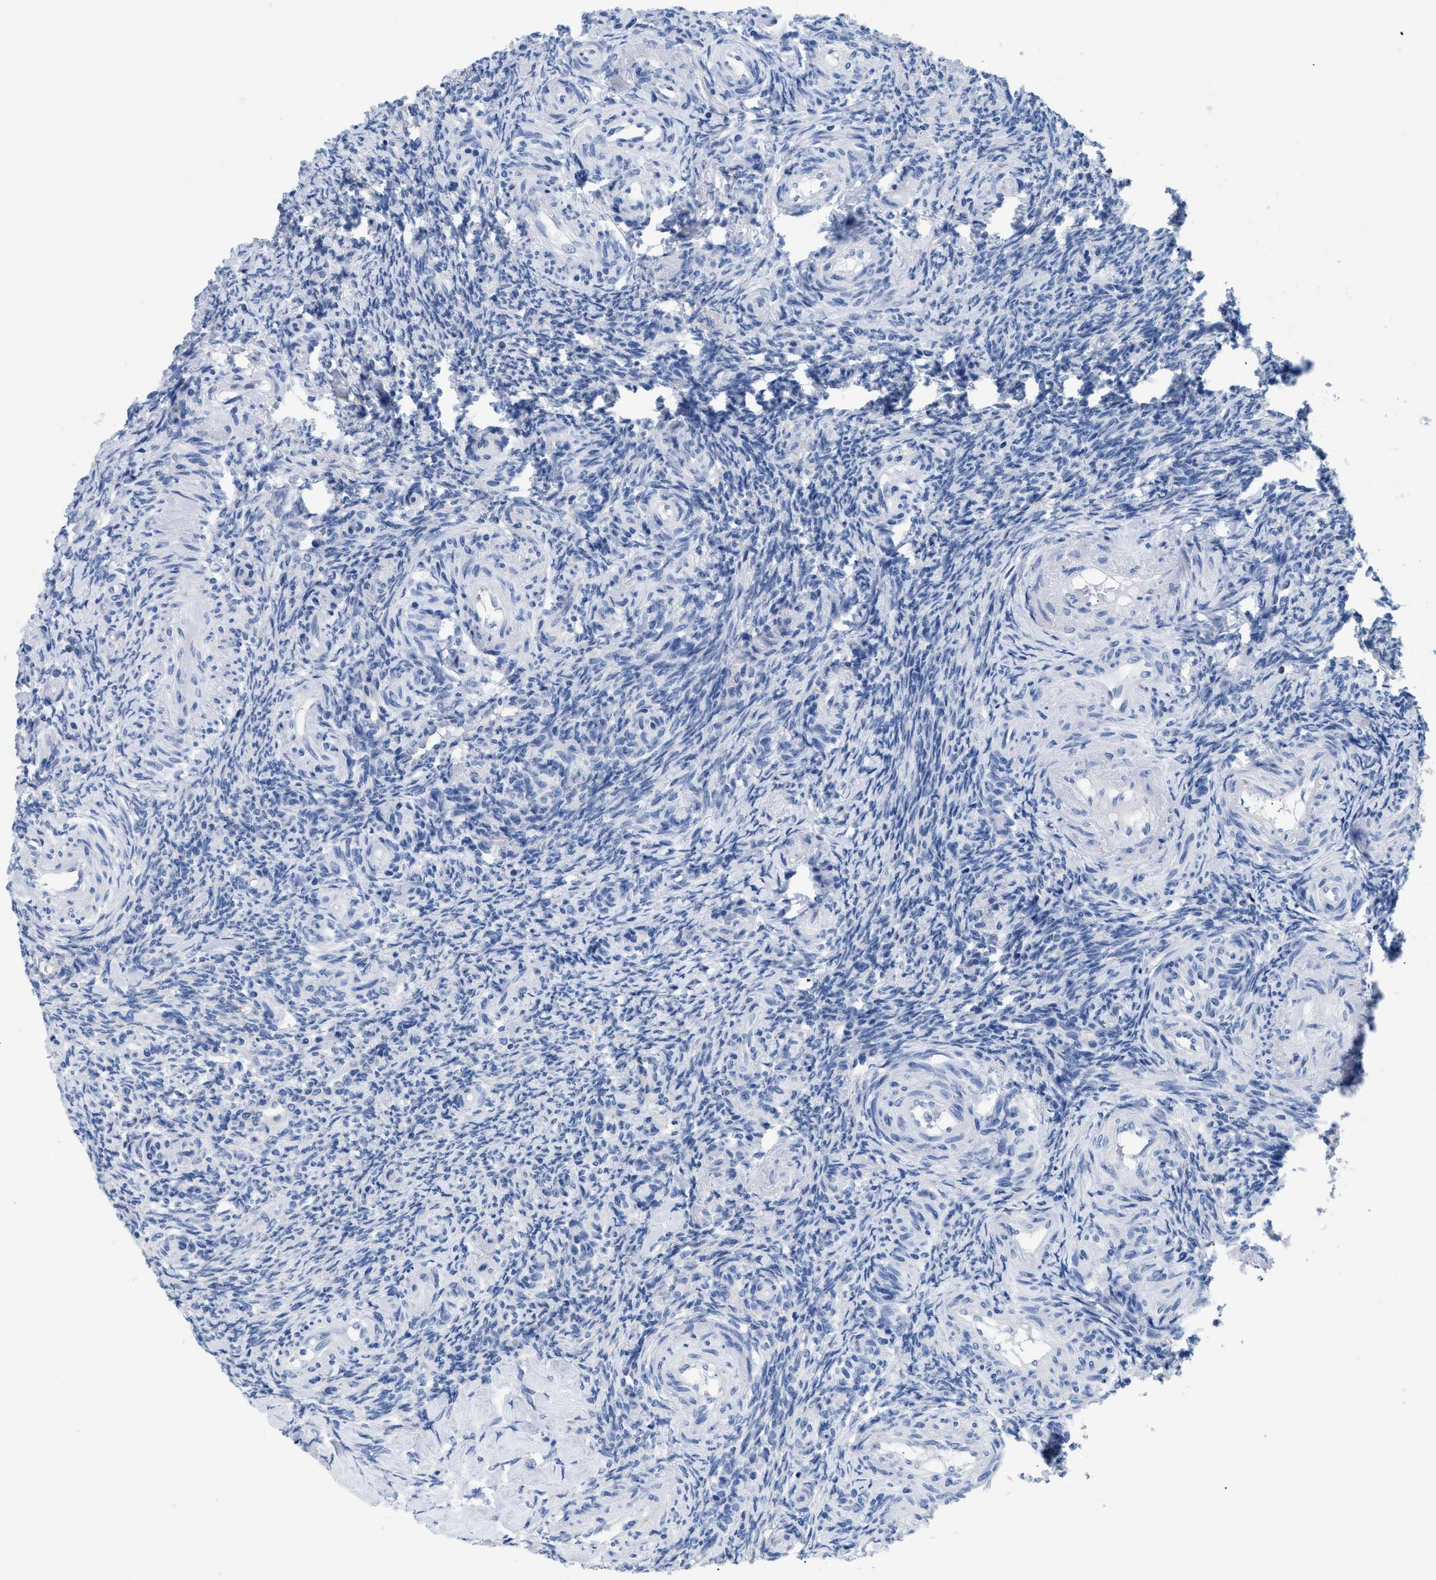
{"staining": {"intensity": "negative", "quantity": "none", "location": "none"}, "tissue": "ovary", "cell_type": "Ovarian stroma cells", "image_type": "normal", "snomed": [{"axis": "morphology", "description": "Normal tissue, NOS"}, {"axis": "topography", "description": "Ovary"}], "caption": "Ovarian stroma cells are negative for brown protein staining in unremarkable ovary. The staining was performed using DAB (3,3'-diaminobenzidine) to visualize the protein expression in brown, while the nuclei were stained in blue with hematoxylin (Magnification: 20x).", "gene": "APOBEC2", "patient": {"sex": "female", "age": 41}}